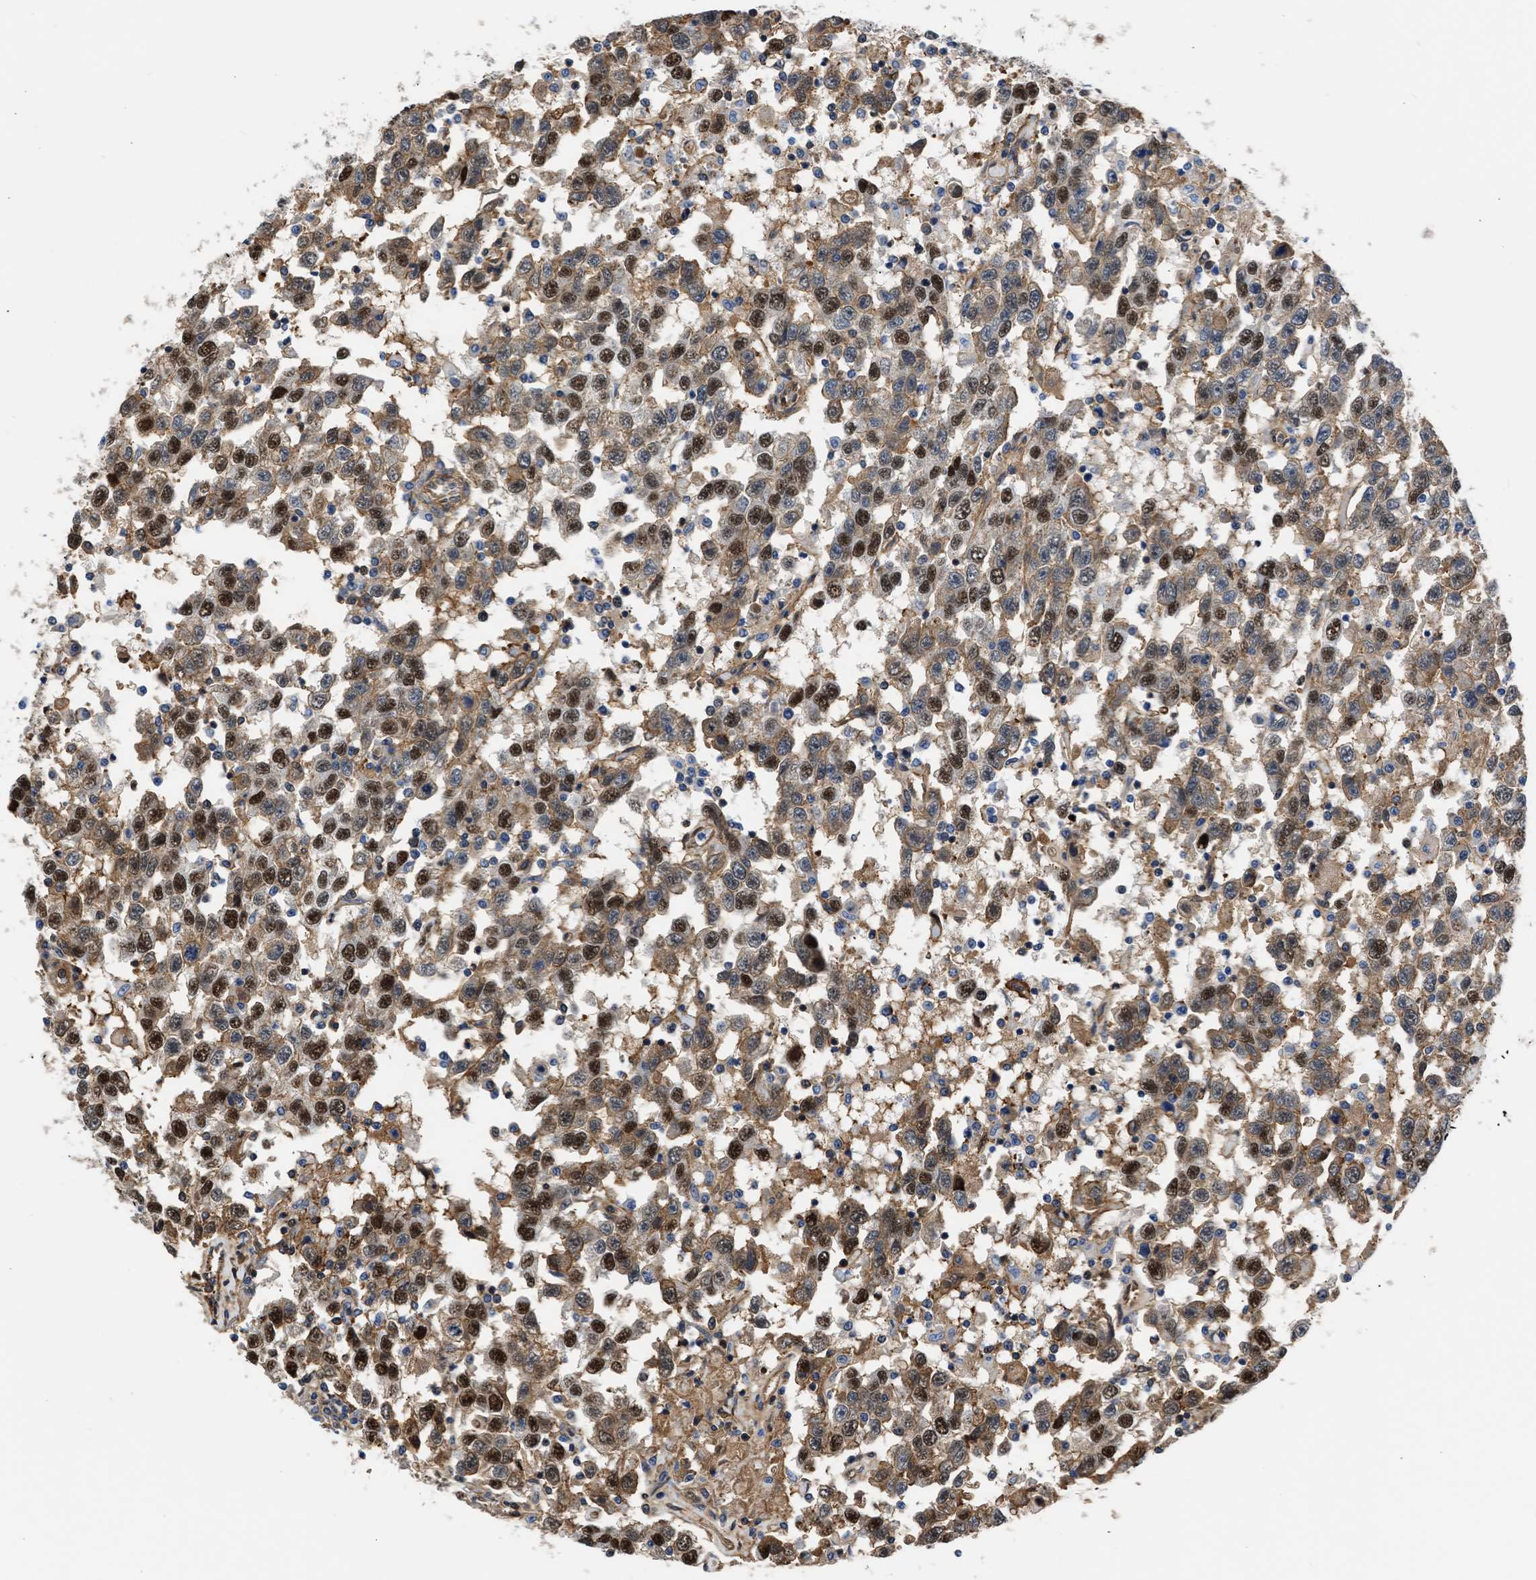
{"staining": {"intensity": "strong", "quantity": ">75%", "location": "cytoplasmic/membranous,nuclear"}, "tissue": "testis cancer", "cell_type": "Tumor cells", "image_type": "cancer", "snomed": [{"axis": "morphology", "description": "Seminoma, NOS"}, {"axis": "topography", "description": "Testis"}], "caption": "Protein staining of testis seminoma tissue demonstrates strong cytoplasmic/membranous and nuclear positivity in approximately >75% of tumor cells.", "gene": "MAS1L", "patient": {"sex": "male", "age": 41}}